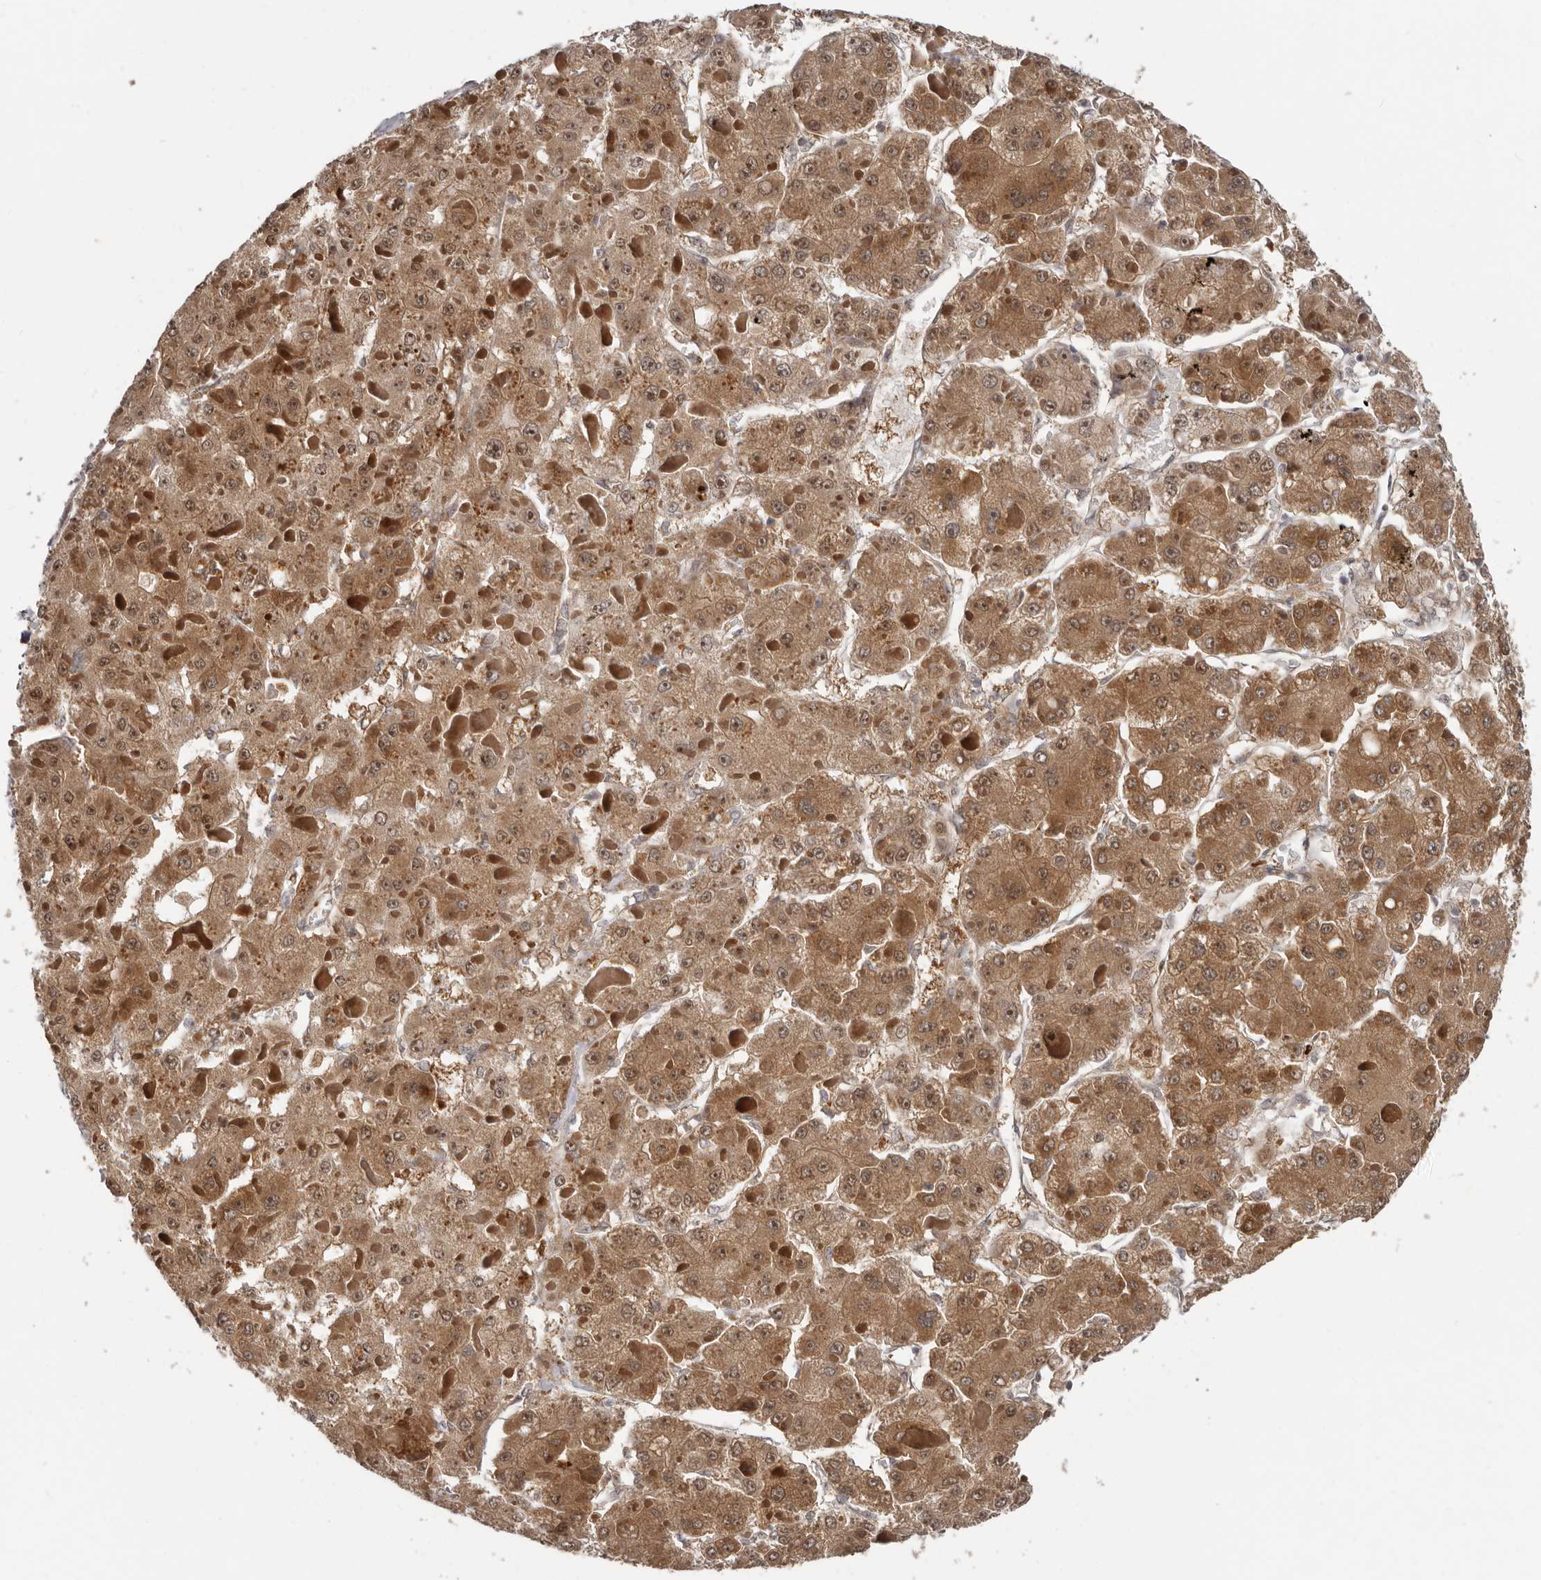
{"staining": {"intensity": "moderate", "quantity": ">75%", "location": "cytoplasmic/membranous,nuclear"}, "tissue": "liver cancer", "cell_type": "Tumor cells", "image_type": "cancer", "snomed": [{"axis": "morphology", "description": "Carcinoma, Hepatocellular, NOS"}, {"axis": "topography", "description": "Liver"}], "caption": "Immunohistochemistry (IHC) micrograph of liver cancer stained for a protein (brown), which exhibits medium levels of moderate cytoplasmic/membranous and nuclear expression in approximately >75% of tumor cells.", "gene": "BAD", "patient": {"sex": "female", "age": 73}}